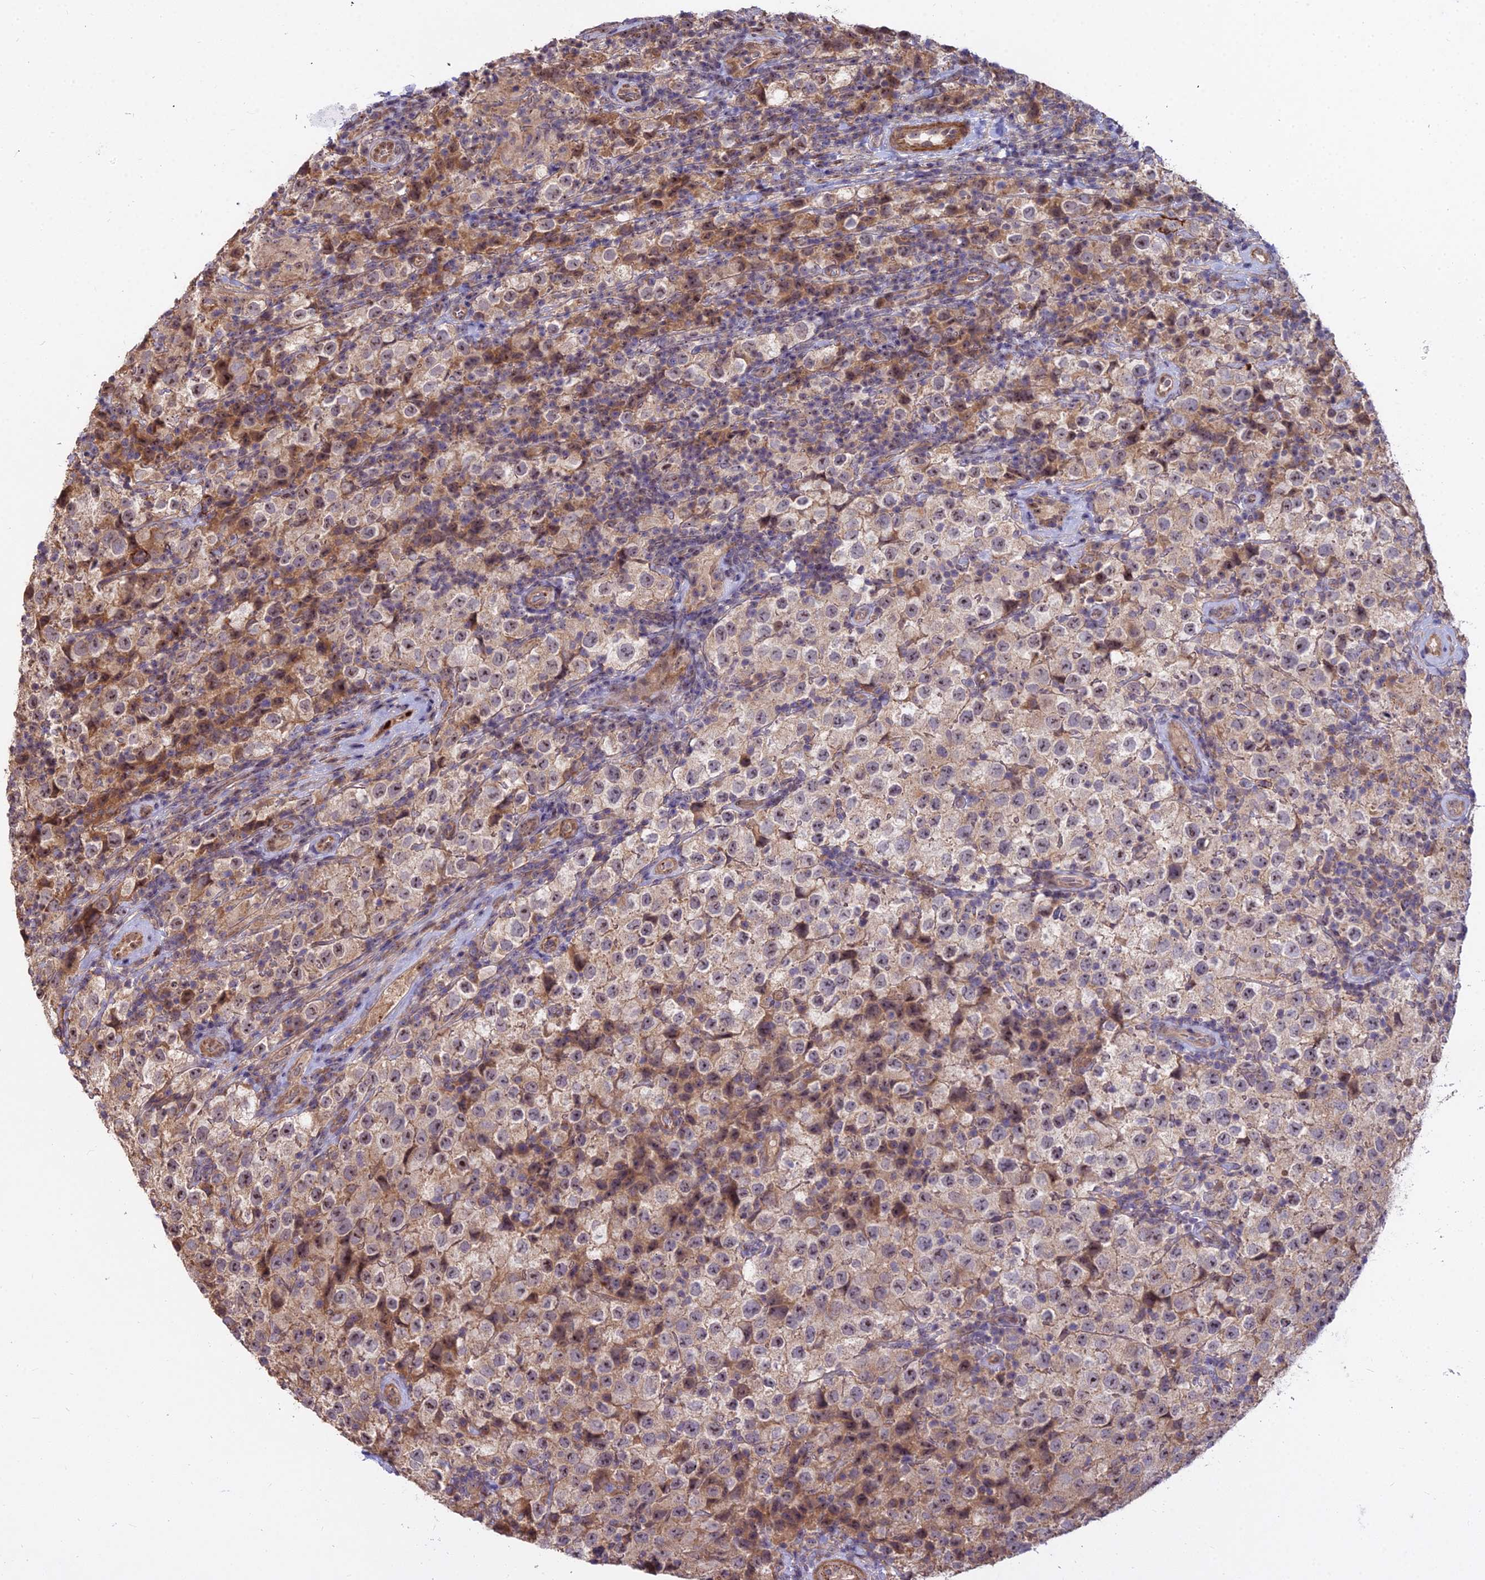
{"staining": {"intensity": "moderate", "quantity": "25%-75%", "location": "cytoplasmic/membranous,nuclear"}, "tissue": "testis cancer", "cell_type": "Tumor cells", "image_type": "cancer", "snomed": [{"axis": "morphology", "description": "Seminoma, NOS"}, {"axis": "morphology", "description": "Carcinoma, Embryonal, NOS"}, {"axis": "topography", "description": "Testis"}], "caption": "Moderate cytoplasmic/membranous and nuclear expression is appreciated in about 25%-75% of tumor cells in testis embryonal carcinoma.", "gene": "TCEA3", "patient": {"sex": "male", "age": 41}}